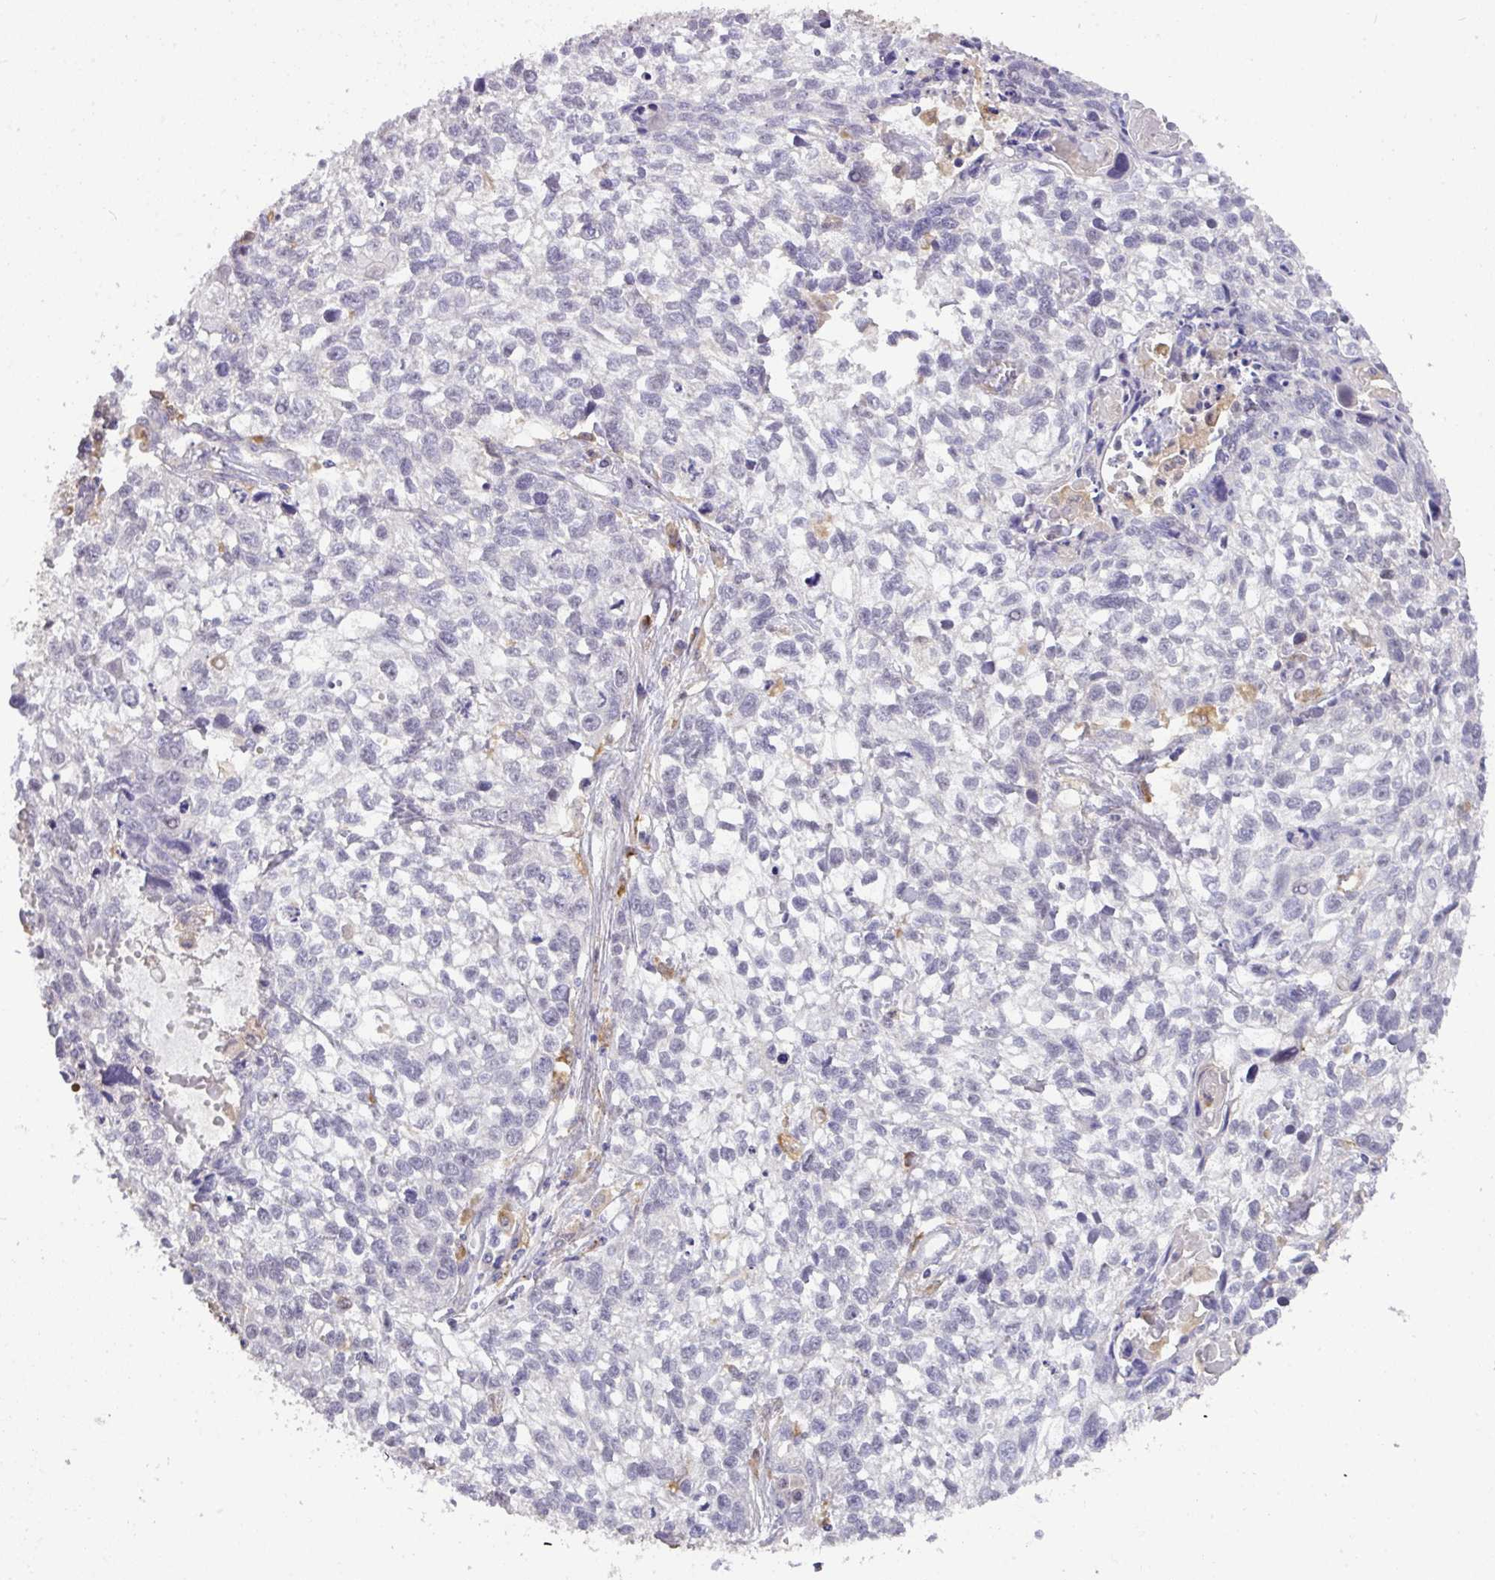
{"staining": {"intensity": "negative", "quantity": "none", "location": "none"}, "tissue": "lung cancer", "cell_type": "Tumor cells", "image_type": "cancer", "snomed": [{"axis": "morphology", "description": "Squamous cell carcinoma, NOS"}, {"axis": "topography", "description": "Lung"}], "caption": "Tumor cells are negative for brown protein staining in squamous cell carcinoma (lung).", "gene": "GCNT7", "patient": {"sex": "male", "age": 74}}